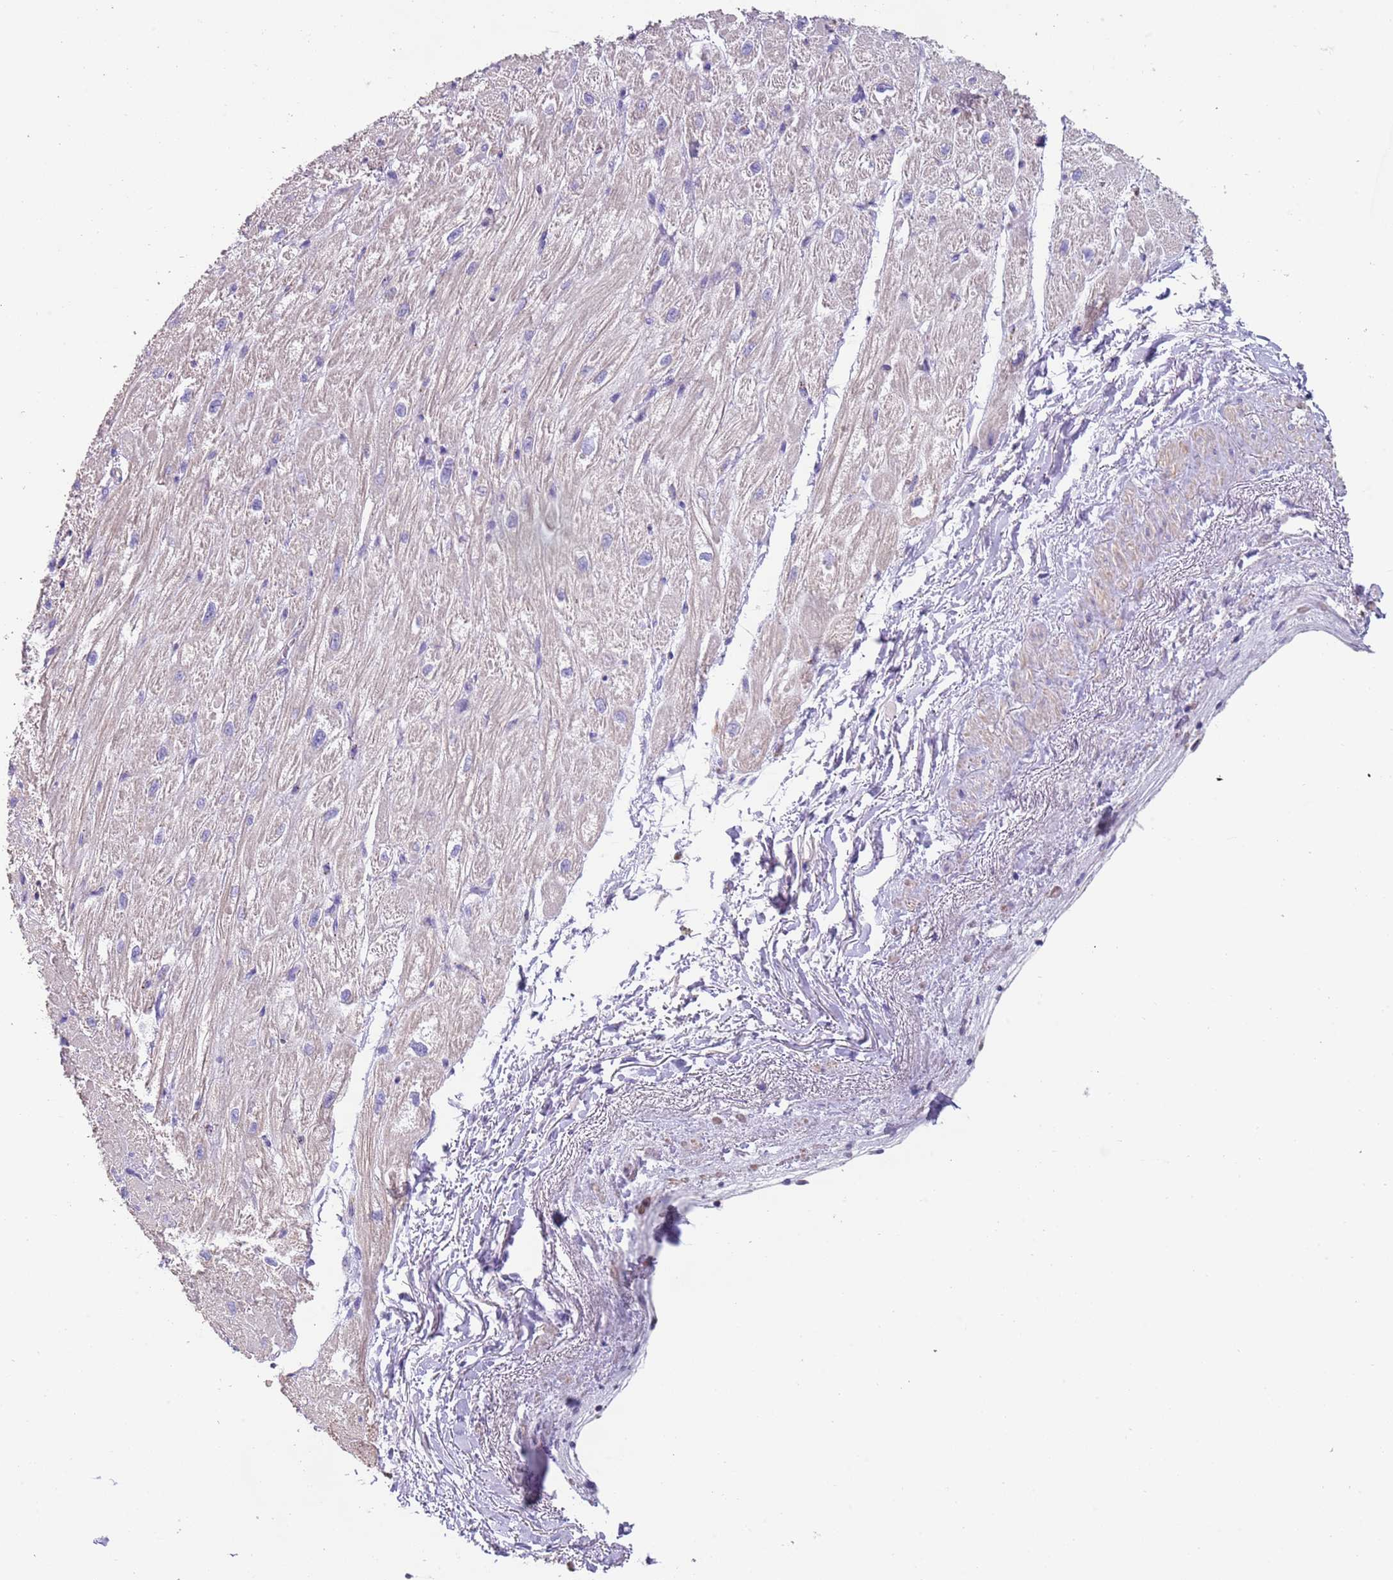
{"staining": {"intensity": "negative", "quantity": "none", "location": "none"}, "tissue": "heart muscle", "cell_type": "Cardiomyocytes", "image_type": "normal", "snomed": [{"axis": "morphology", "description": "Normal tissue, NOS"}, {"axis": "topography", "description": "Heart"}], "caption": "A high-resolution image shows immunohistochemistry (IHC) staining of benign heart muscle, which demonstrates no significant positivity in cardiomyocytes. The staining was performed using DAB to visualize the protein expression in brown, while the nuclei were stained in blue with hematoxylin (Magnification: 20x).", "gene": "LRRN3", "patient": {"sex": "male", "age": 65}}